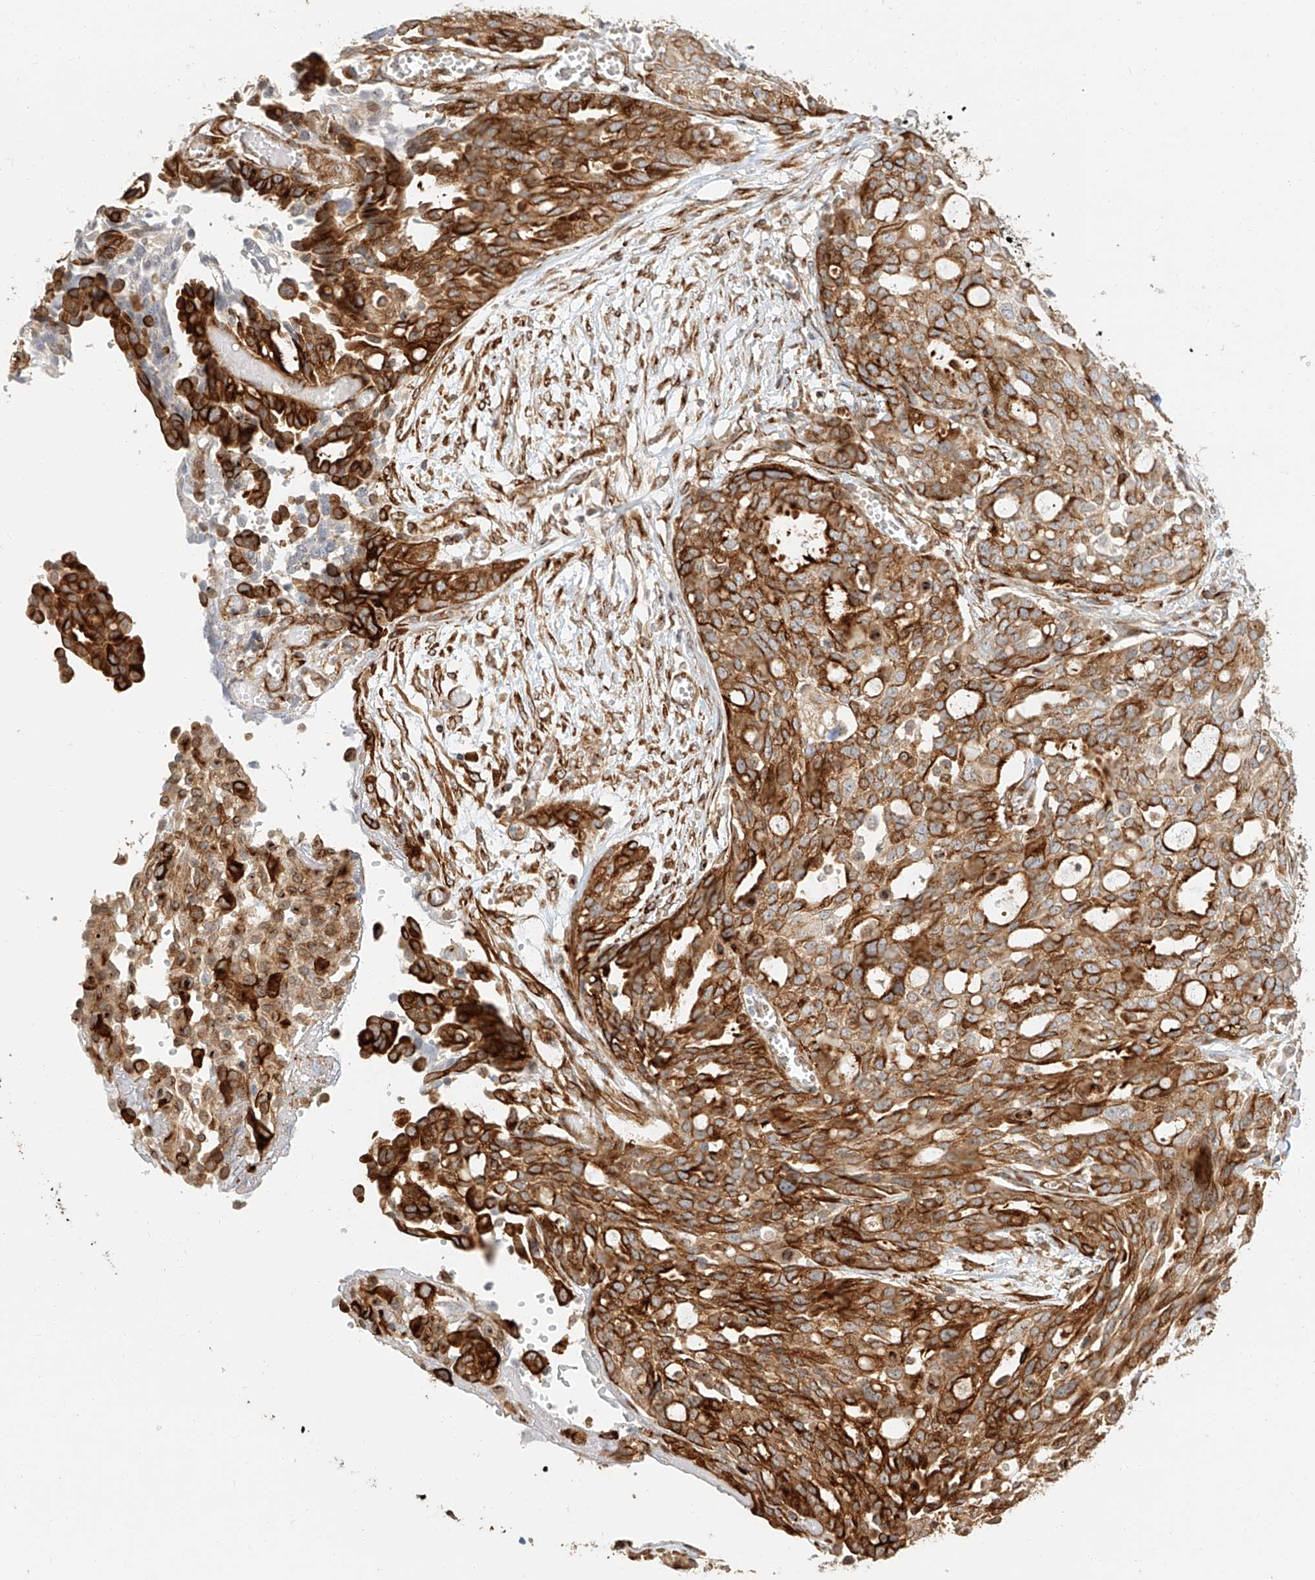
{"staining": {"intensity": "strong", "quantity": ">75%", "location": "cytoplasmic/membranous"}, "tissue": "ovarian cancer", "cell_type": "Tumor cells", "image_type": "cancer", "snomed": [{"axis": "morphology", "description": "Cystadenocarcinoma, serous, NOS"}, {"axis": "topography", "description": "Soft tissue"}, {"axis": "topography", "description": "Ovary"}], "caption": "Strong cytoplasmic/membranous protein staining is present in approximately >75% of tumor cells in ovarian cancer (serous cystadenocarcinoma).", "gene": "NAP1L1", "patient": {"sex": "female", "age": 57}}